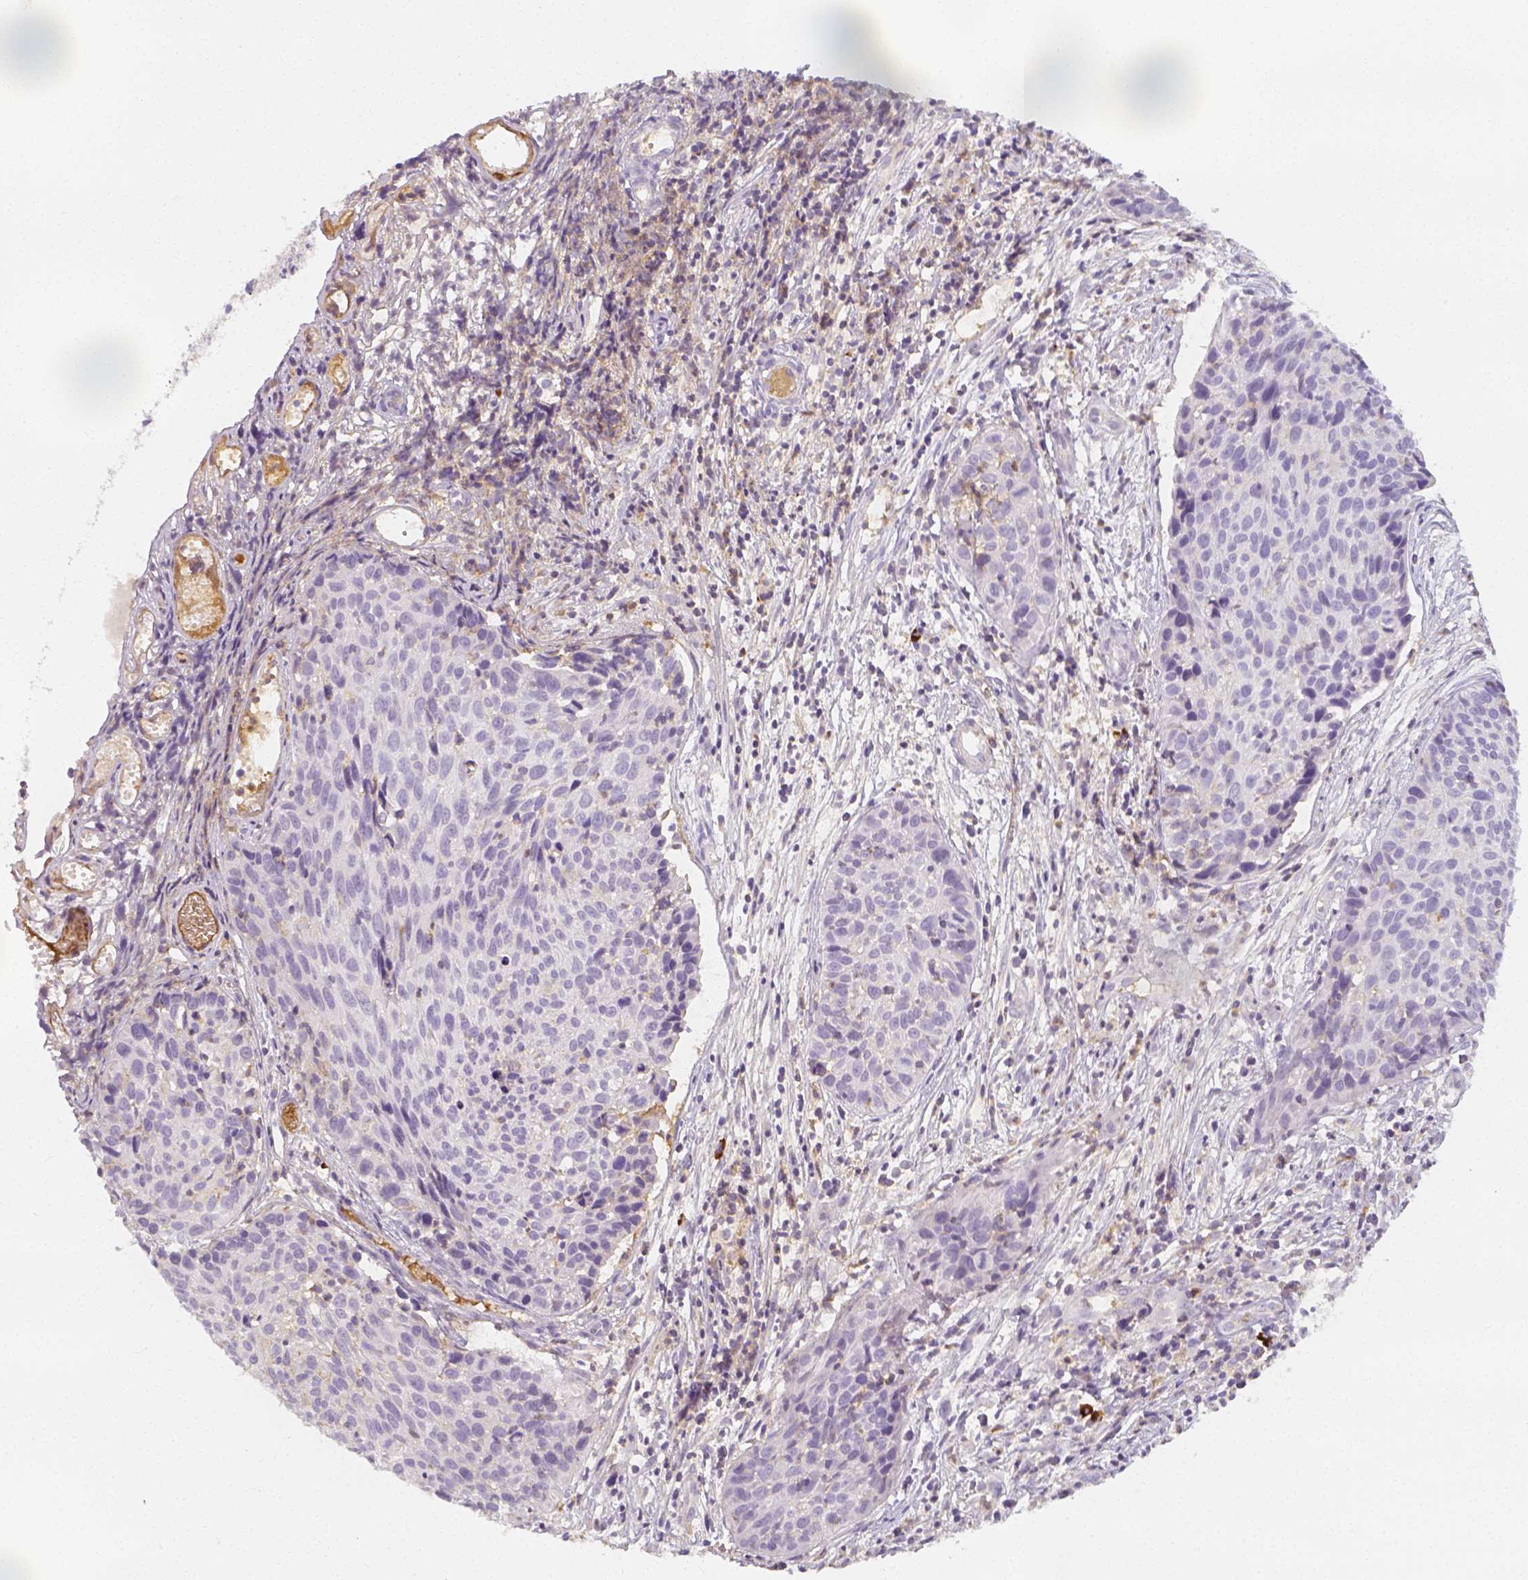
{"staining": {"intensity": "negative", "quantity": "none", "location": "none"}, "tissue": "cervical cancer", "cell_type": "Tumor cells", "image_type": "cancer", "snomed": [{"axis": "morphology", "description": "Squamous cell carcinoma, NOS"}, {"axis": "topography", "description": "Cervix"}], "caption": "The immunohistochemistry micrograph has no significant positivity in tumor cells of cervical cancer tissue.", "gene": "PTPRJ", "patient": {"sex": "female", "age": 30}}